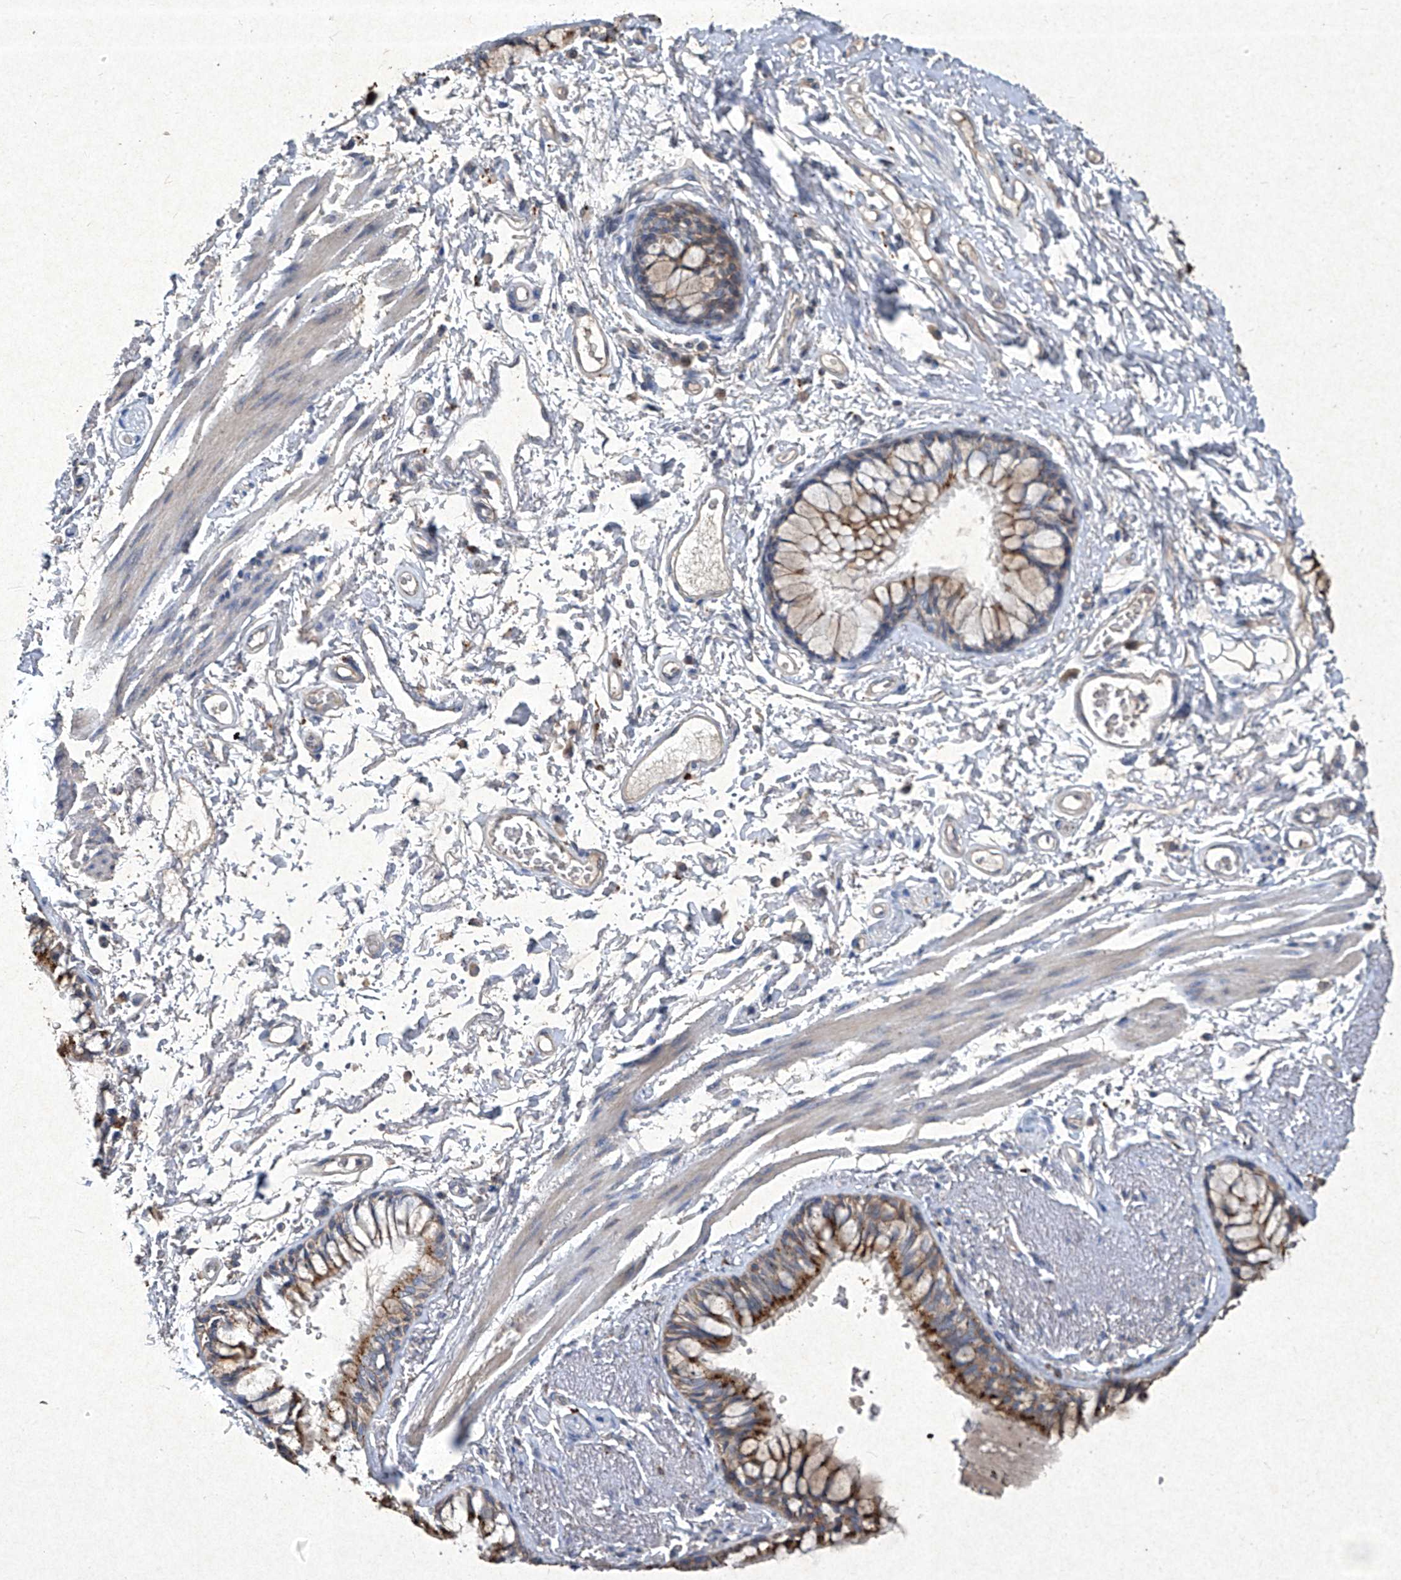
{"staining": {"intensity": "moderate", "quantity": "25%-75%", "location": "cytoplasmic/membranous"}, "tissue": "bronchus", "cell_type": "Respiratory epithelial cells", "image_type": "normal", "snomed": [{"axis": "morphology", "description": "Normal tissue, NOS"}, {"axis": "topography", "description": "Cartilage tissue"}, {"axis": "topography", "description": "Bronchus"}], "caption": "Bronchus stained with immunohistochemistry (IHC) exhibits moderate cytoplasmic/membranous staining in about 25%-75% of respiratory epithelial cells.", "gene": "MED16", "patient": {"sex": "female", "age": 73}}